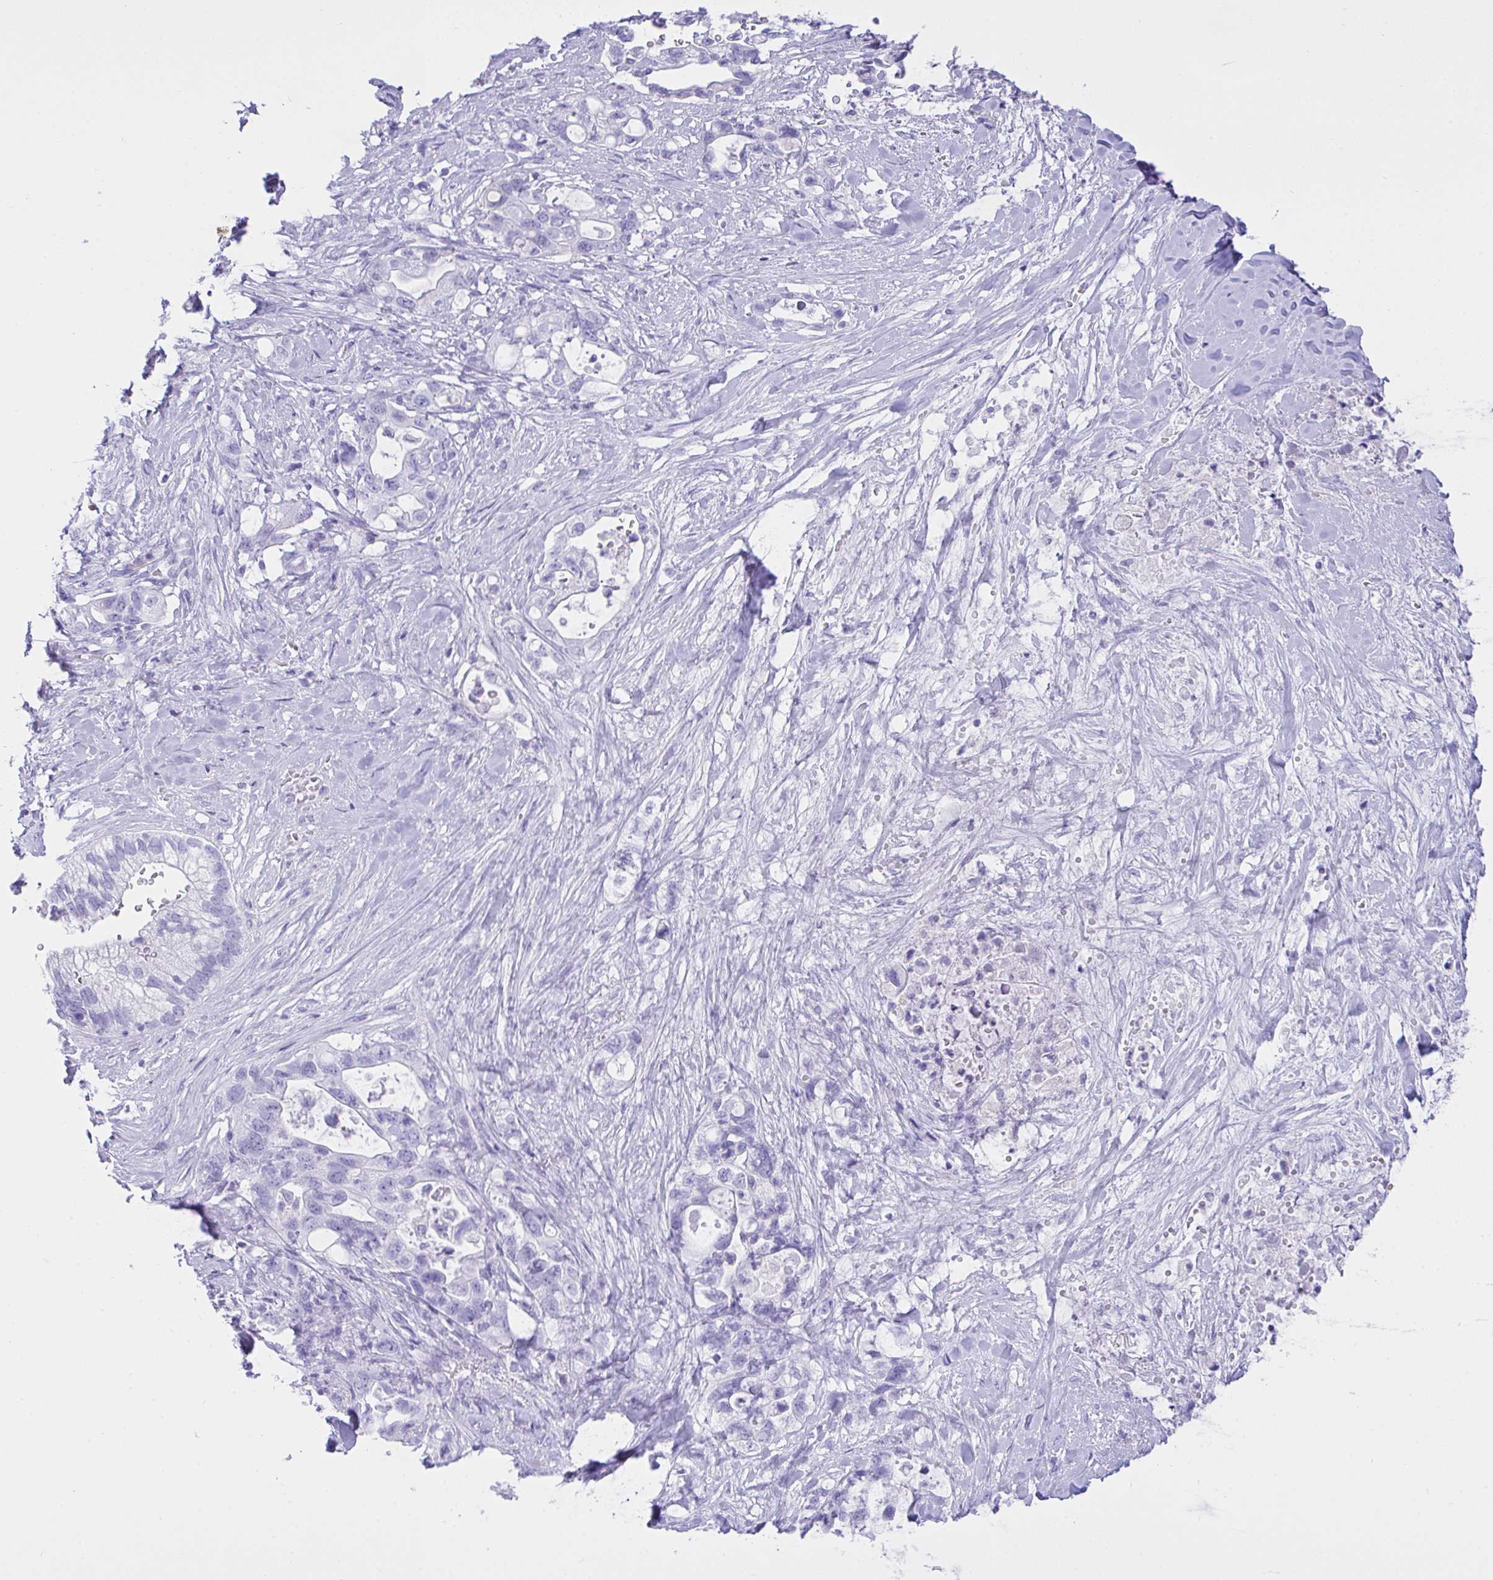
{"staining": {"intensity": "negative", "quantity": "none", "location": "none"}, "tissue": "pancreatic cancer", "cell_type": "Tumor cells", "image_type": "cancer", "snomed": [{"axis": "morphology", "description": "Adenocarcinoma, NOS"}, {"axis": "topography", "description": "Pancreas"}], "caption": "High power microscopy histopathology image of an immunohistochemistry (IHC) histopathology image of pancreatic cancer (adenocarcinoma), revealing no significant positivity in tumor cells.", "gene": "AKR1D1", "patient": {"sex": "female", "age": 72}}